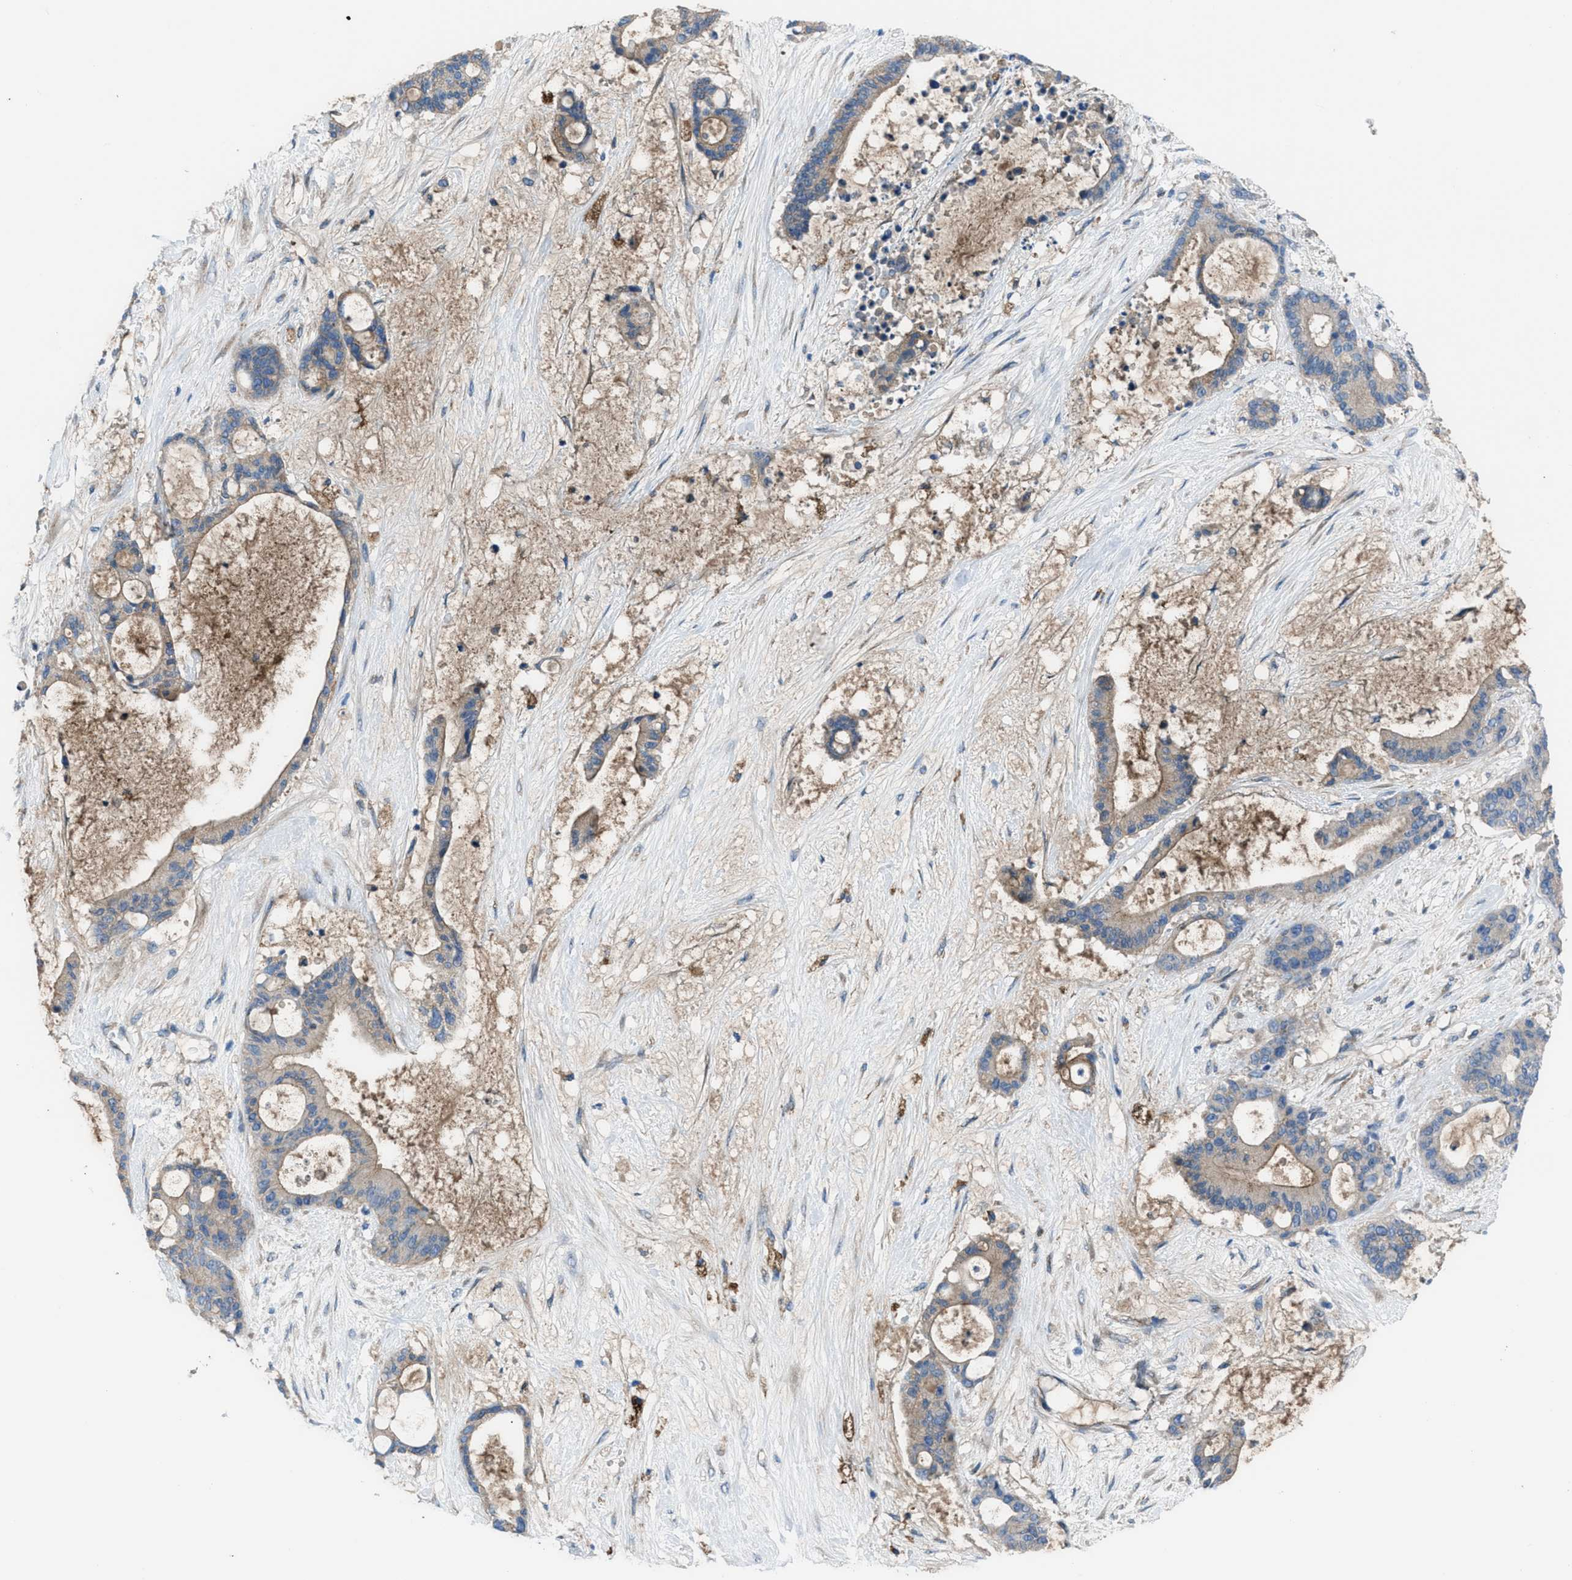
{"staining": {"intensity": "weak", "quantity": ">75%", "location": "cytoplasmic/membranous"}, "tissue": "liver cancer", "cell_type": "Tumor cells", "image_type": "cancer", "snomed": [{"axis": "morphology", "description": "Cholangiocarcinoma"}, {"axis": "topography", "description": "Liver"}], "caption": "A micrograph showing weak cytoplasmic/membranous positivity in approximately >75% of tumor cells in cholangiocarcinoma (liver), as visualized by brown immunohistochemical staining.", "gene": "EGFR", "patient": {"sex": "female", "age": 73}}